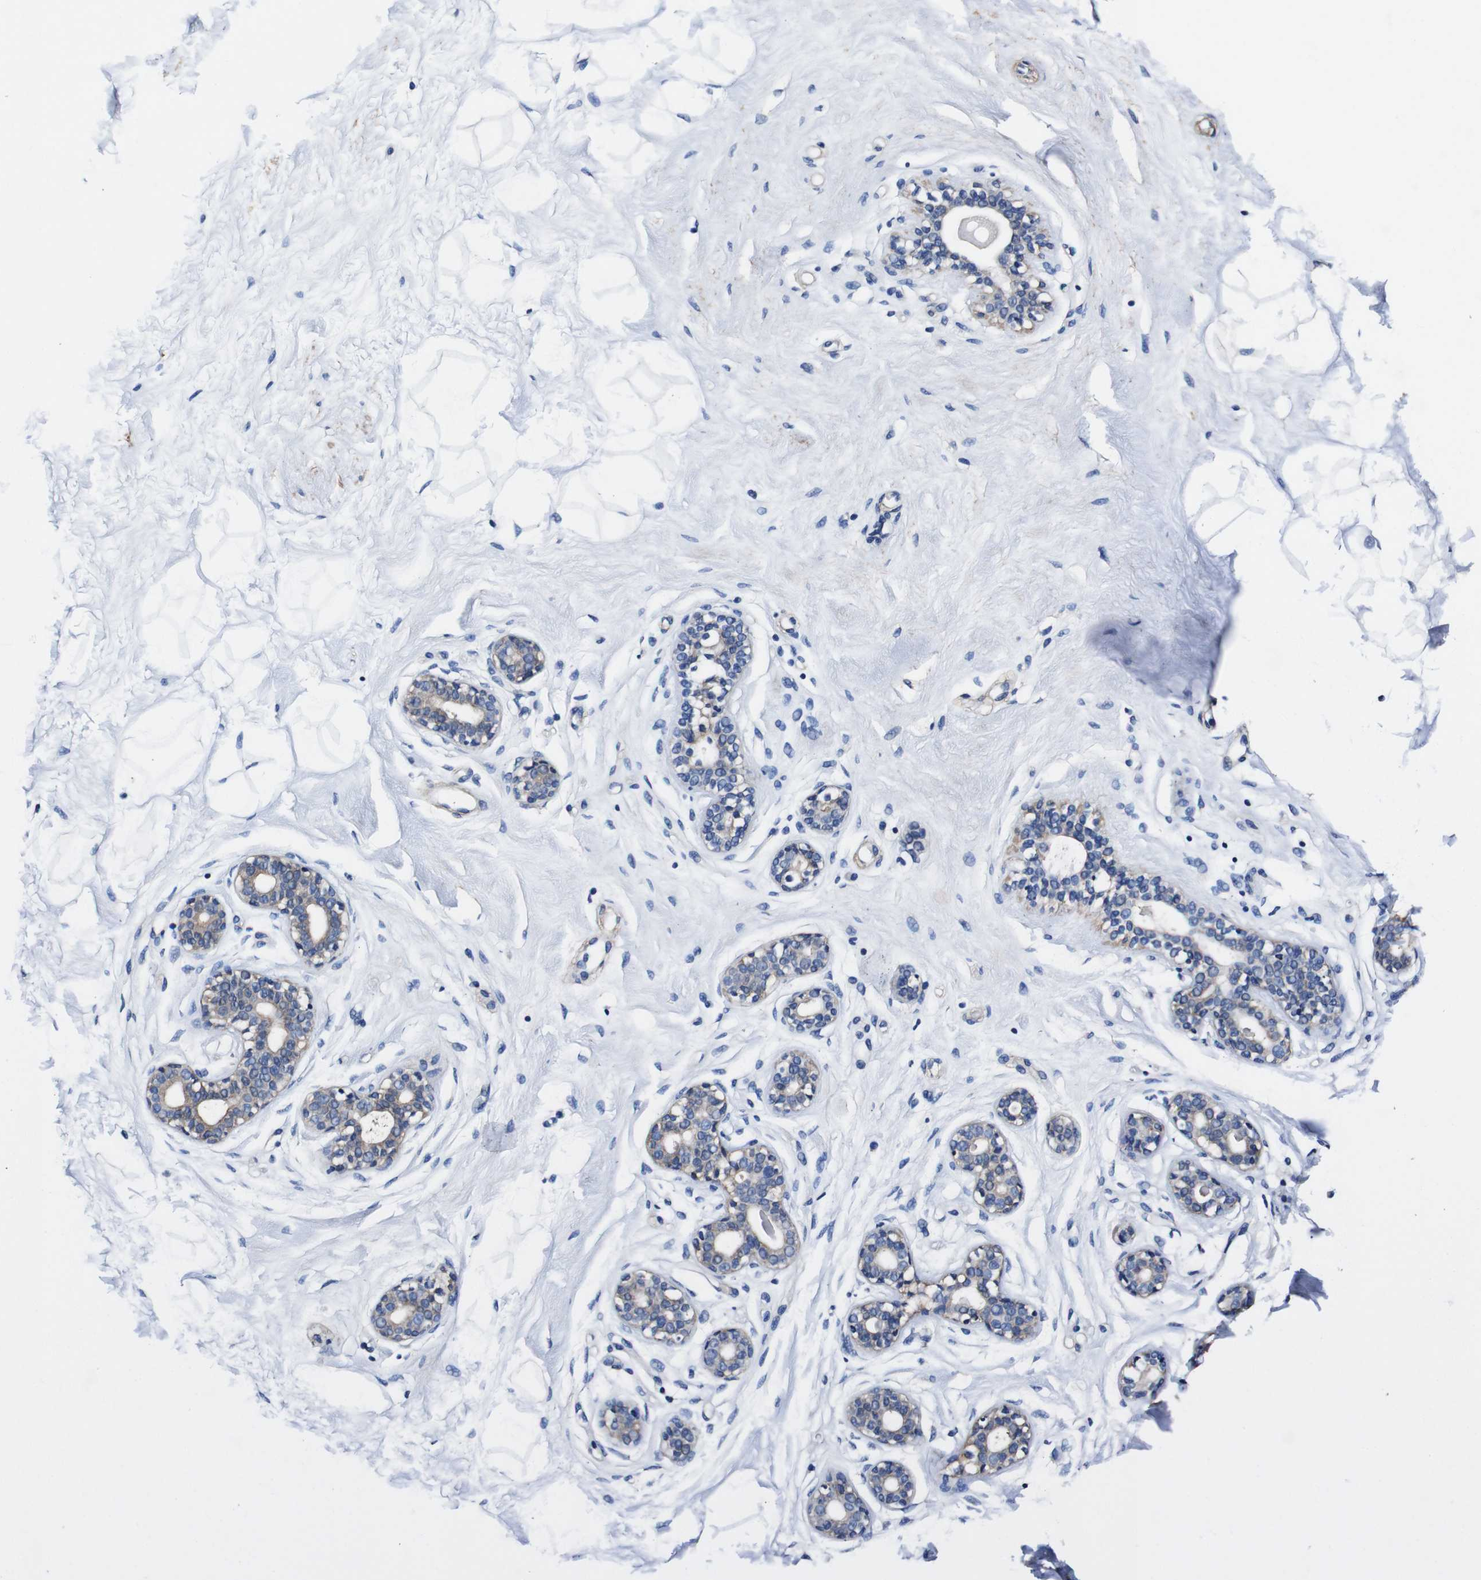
{"staining": {"intensity": "negative", "quantity": "none", "location": "none"}, "tissue": "breast", "cell_type": "Adipocytes", "image_type": "normal", "snomed": [{"axis": "morphology", "description": "Normal tissue, NOS"}, {"axis": "topography", "description": "Breast"}], "caption": "Adipocytes show no significant positivity in normal breast. The staining is performed using DAB (3,3'-diaminobenzidine) brown chromogen with nuclei counter-stained in using hematoxylin.", "gene": "PDCD6IP", "patient": {"sex": "female", "age": 23}}